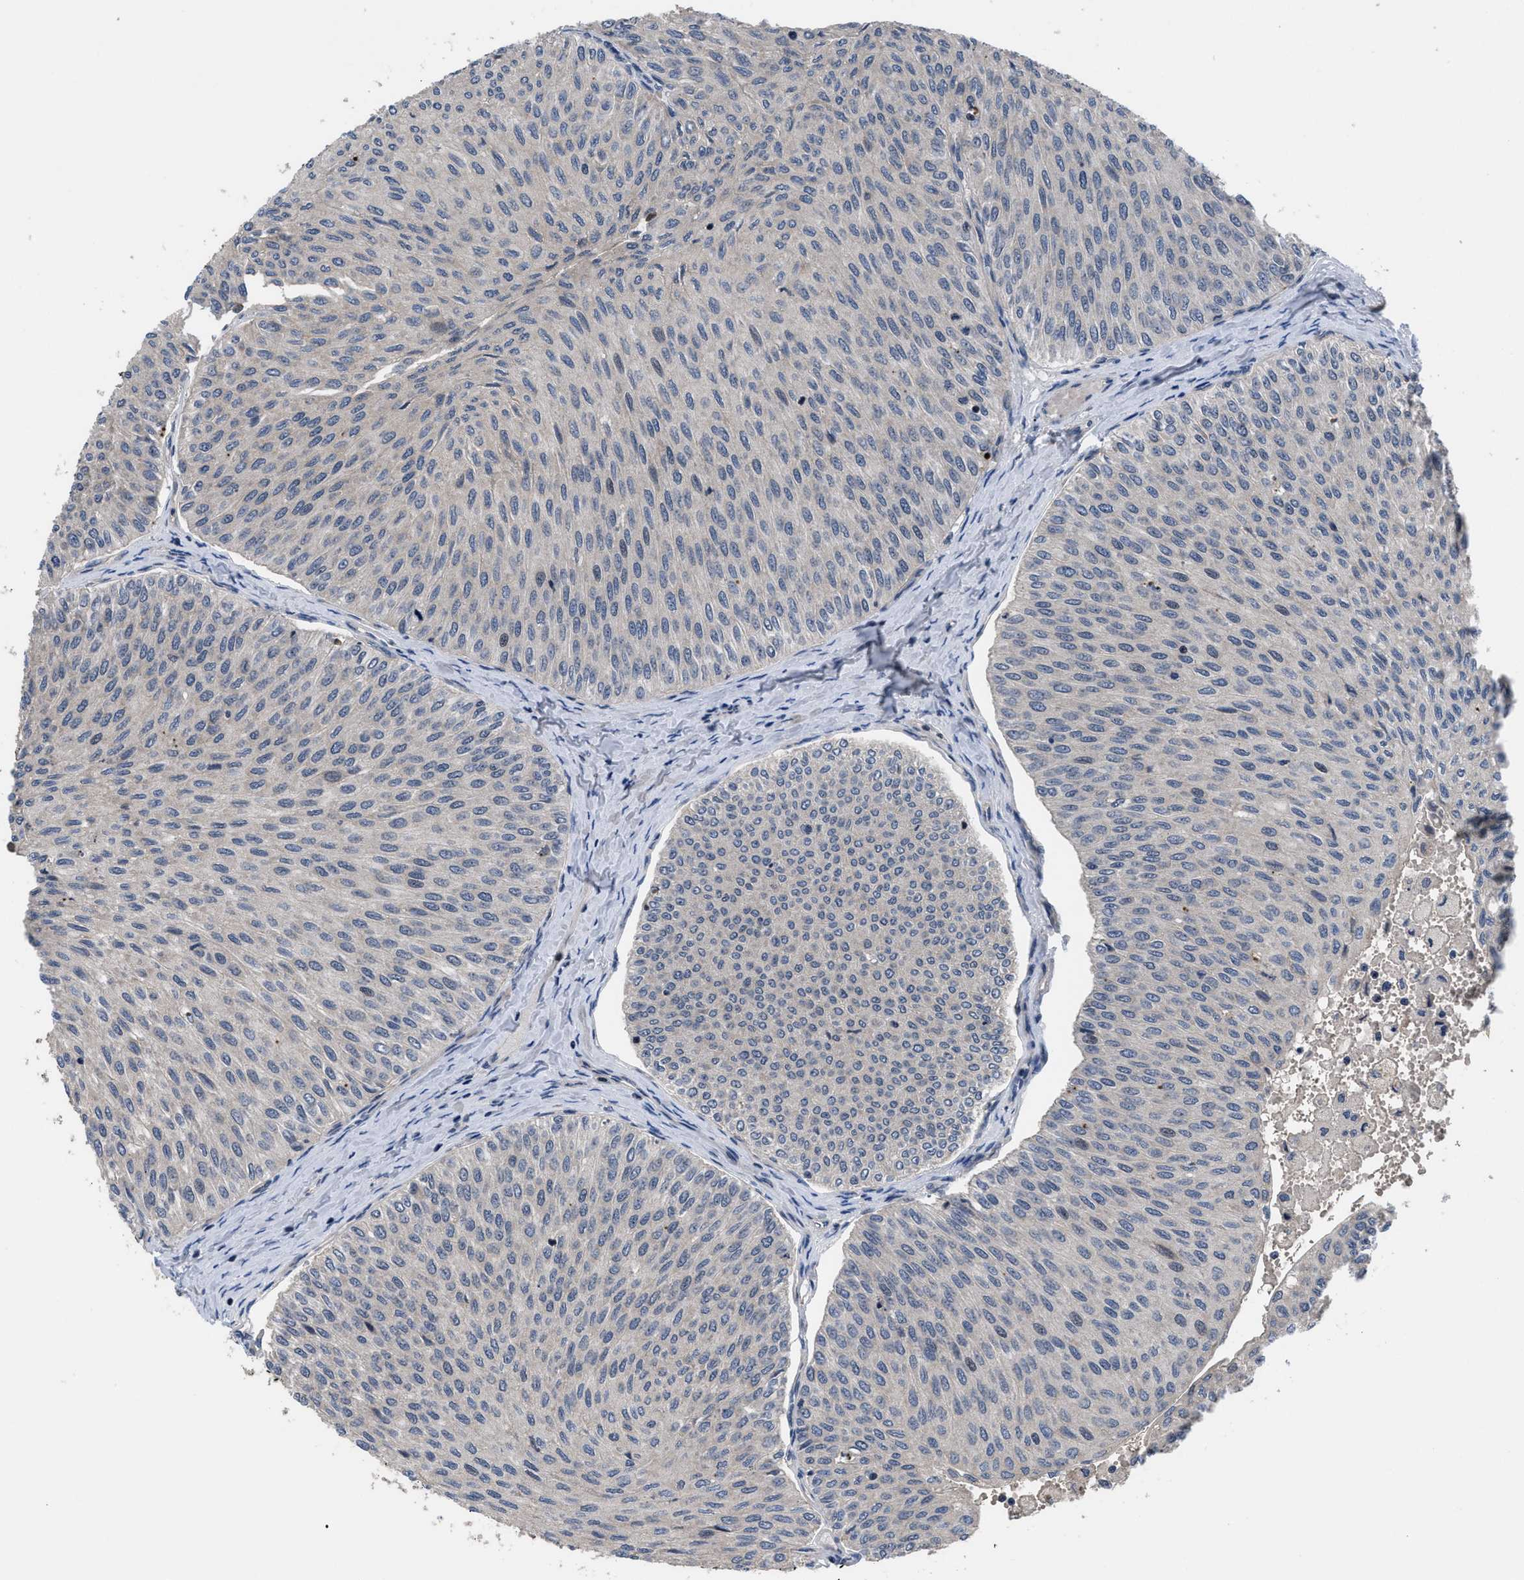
{"staining": {"intensity": "weak", "quantity": "<25%", "location": "nuclear"}, "tissue": "urothelial cancer", "cell_type": "Tumor cells", "image_type": "cancer", "snomed": [{"axis": "morphology", "description": "Urothelial carcinoma, Low grade"}, {"axis": "topography", "description": "Urinary bladder"}], "caption": "There is no significant expression in tumor cells of urothelial cancer.", "gene": "DNAJC14", "patient": {"sex": "male", "age": 78}}